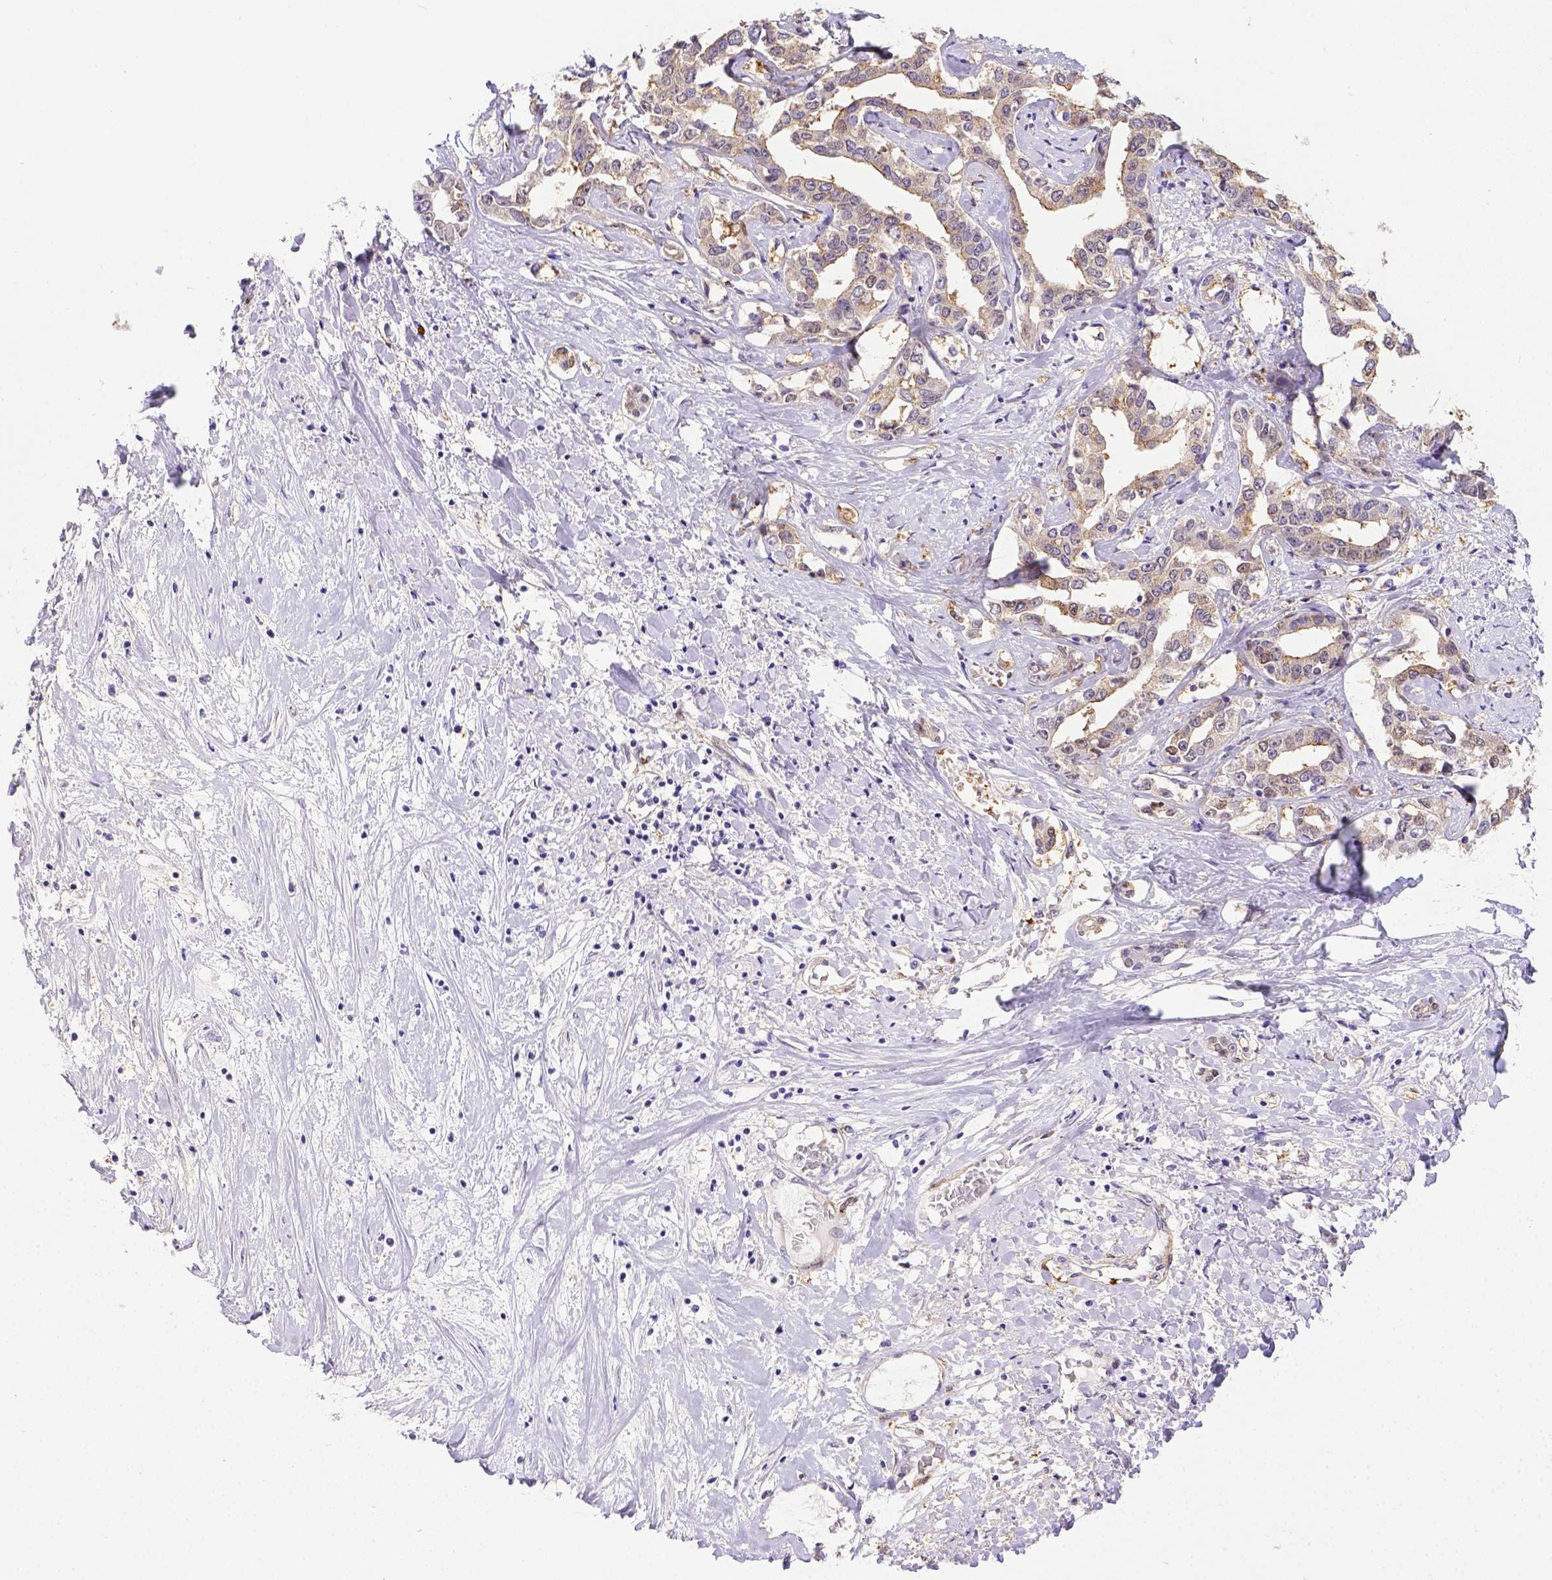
{"staining": {"intensity": "weak", "quantity": "25%-75%", "location": "cytoplasmic/membranous"}, "tissue": "liver cancer", "cell_type": "Tumor cells", "image_type": "cancer", "snomed": [{"axis": "morphology", "description": "Cholangiocarcinoma"}, {"axis": "topography", "description": "Liver"}], "caption": "The image exhibits immunohistochemical staining of liver cancer. There is weak cytoplasmic/membranous staining is appreciated in approximately 25%-75% of tumor cells.", "gene": "BTN1A1", "patient": {"sex": "male", "age": 59}}